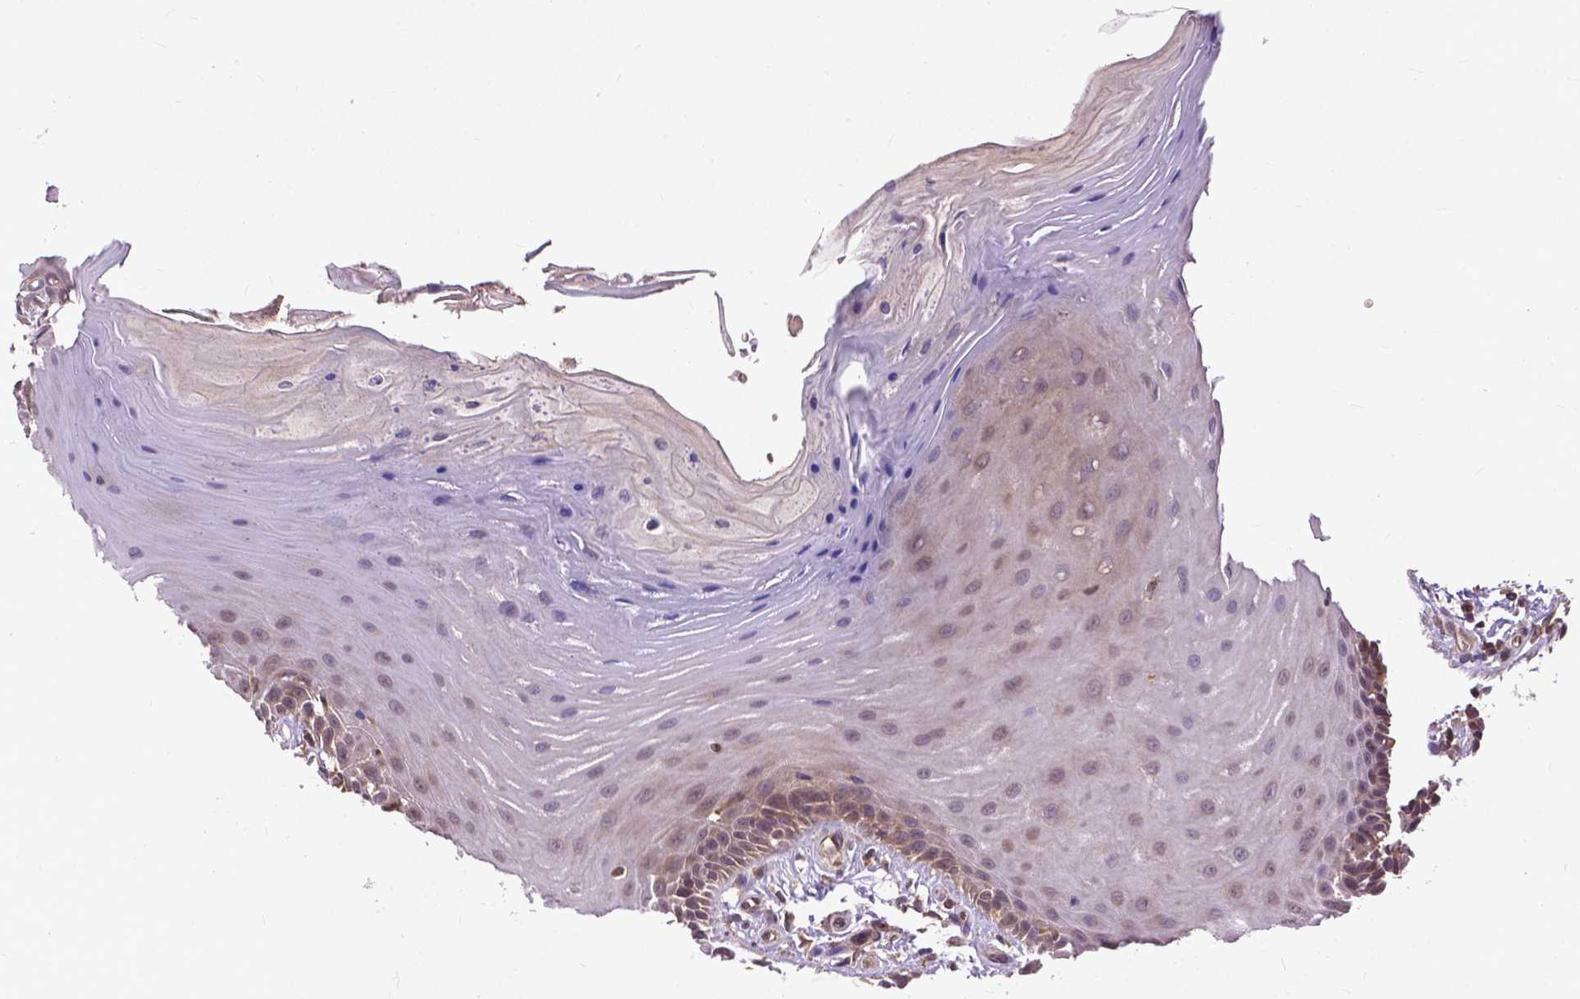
{"staining": {"intensity": "moderate", "quantity": ">75%", "location": "cytoplasmic/membranous,nuclear"}, "tissue": "oral mucosa", "cell_type": "Squamous epithelial cells", "image_type": "normal", "snomed": [{"axis": "morphology", "description": "Normal tissue, NOS"}, {"axis": "morphology", "description": "Normal morphology"}, {"axis": "topography", "description": "Oral tissue"}], "caption": "Immunohistochemistry micrograph of benign oral mucosa: human oral mucosa stained using IHC exhibits medium levels of moderate protein expression localized specifically in the cytoplasmic/membranous,nuclear of squamous epithelial cells, appearing as a cytoplasmic/membranous,nuclear brown color.", "gene": "ZNF616", "patient": {"sex": "female", "age": 76}}